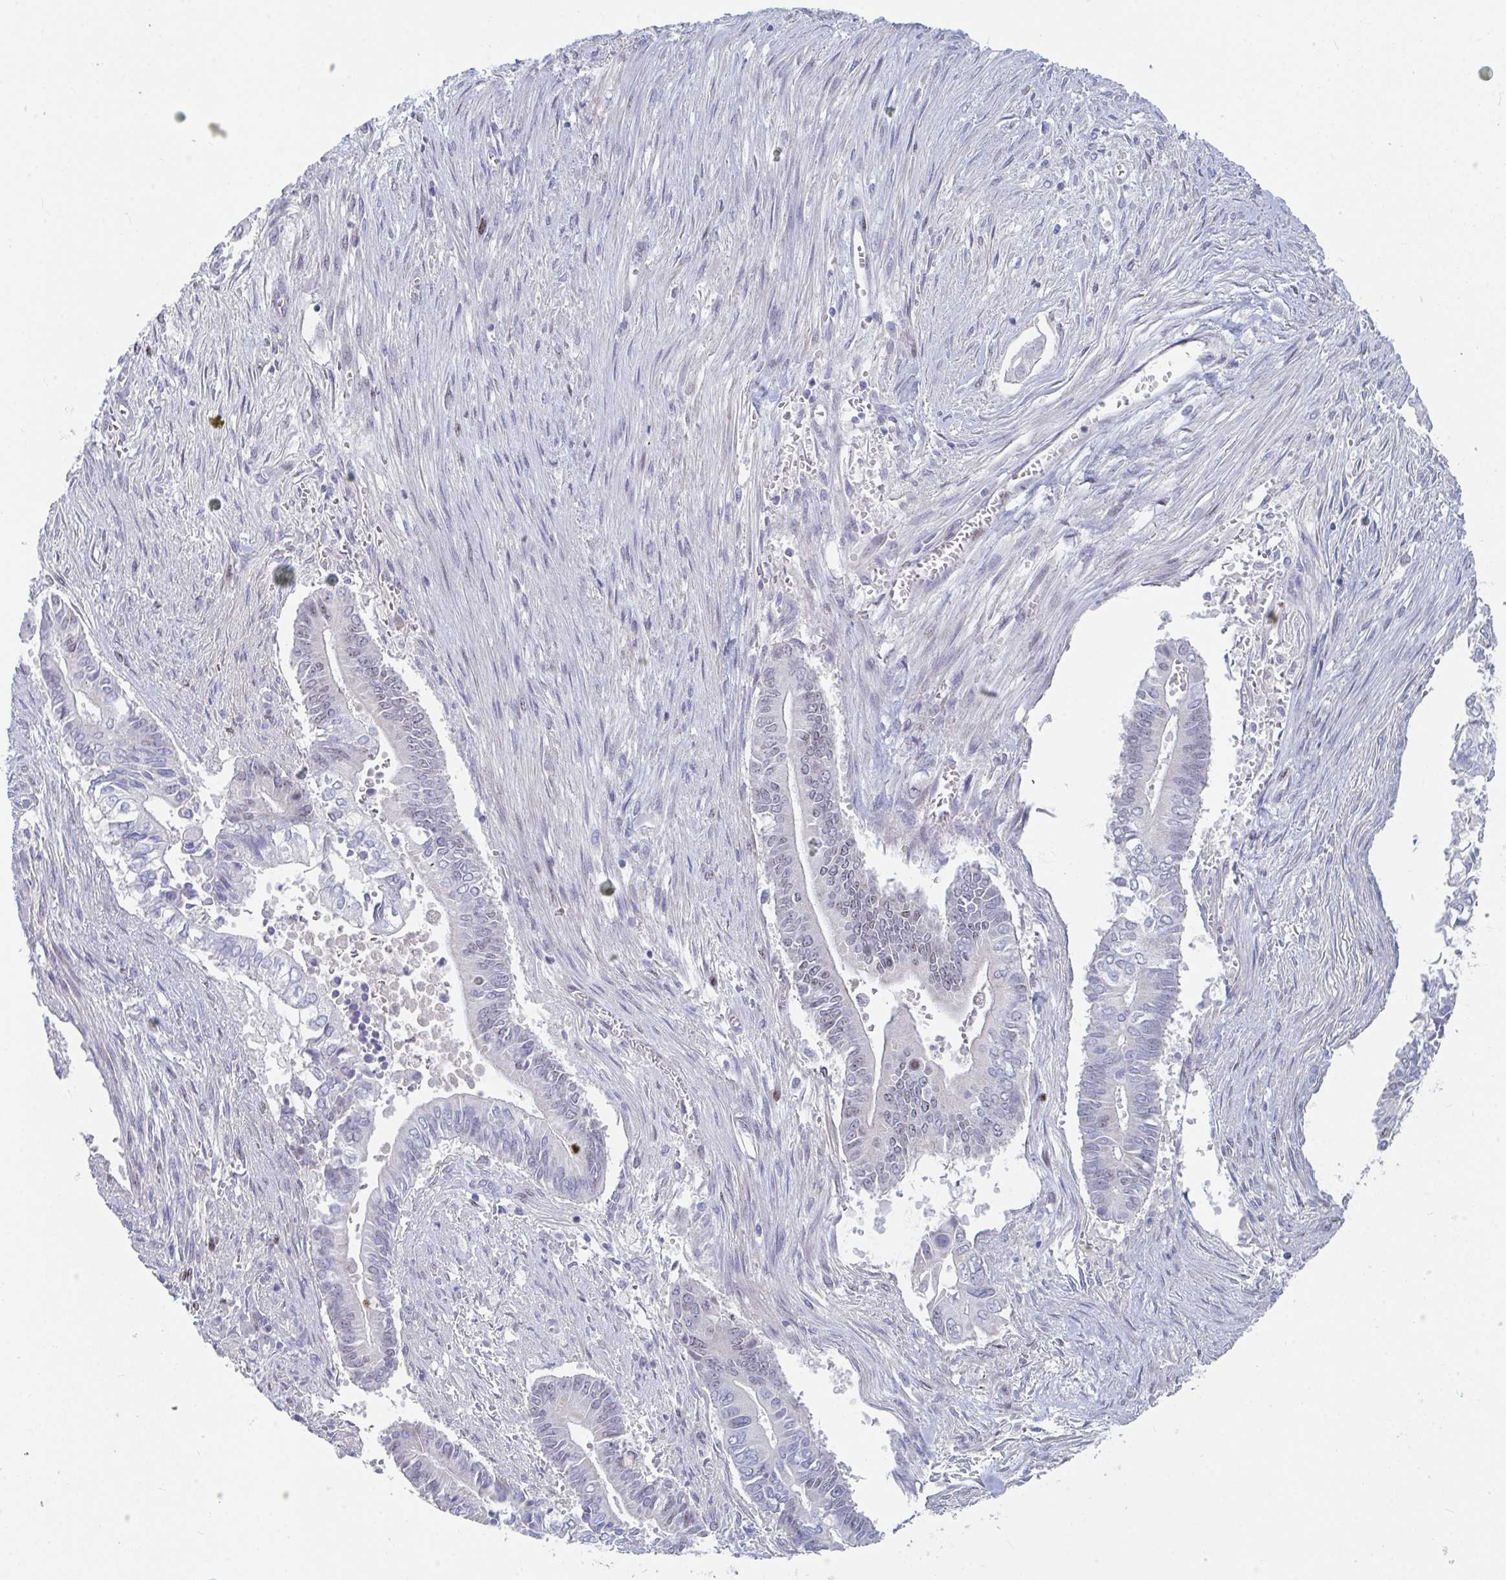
{"staining": {"intensity": "weak", "quantity": "<25%", "location": "nuclear"}, "tissue": "pancreatic cancer", "cell_type": "Tumor cells", "image_type": "cancer", "snomed": [{"axis": "morphology", "description": "Adenocarcinoma, NOS"}, {"axis": "topography", "description": "Pancreas"}], "caption": "This is an immunohistochemistry (IHC) histopathology image of pancreatic cancer. There is no positivity in tumor cells.", "gene": "CENPT", "patient": {"sex": "male", "age": 68}}